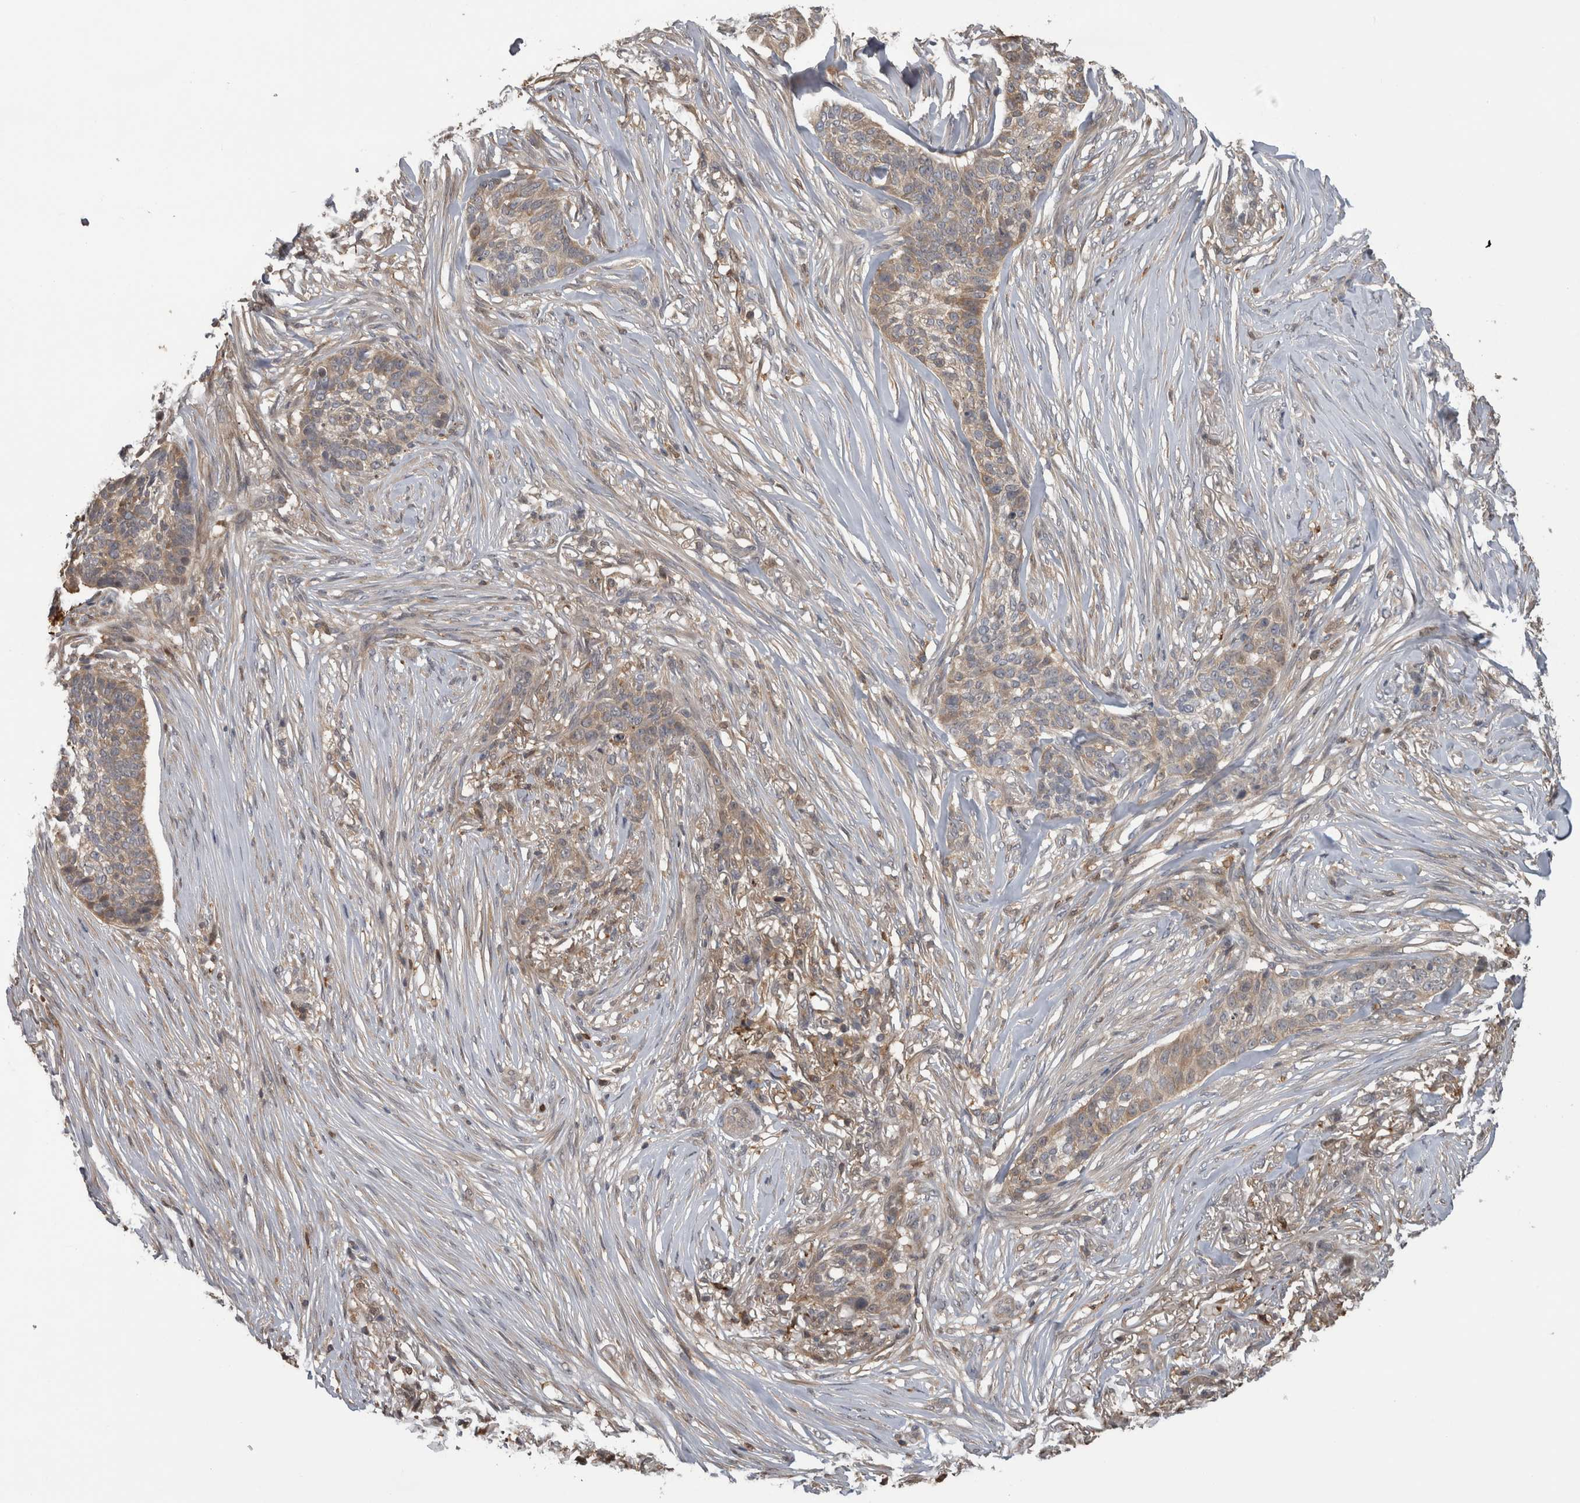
{"staining": {"intensity": "moderate", "quantity": "<25%", "location": "cytoplasmic/membranous"}, "tissue": "skin cancer", "cell_type": "Tumor cells", "image_type": "cancer", "snomed": [{"axis": "morphology", "description": "Basal cell carcinoma"}, {"axis": "topography", "description": "Skin"}], "caption": "Skin cancer (basal cell carcinoma) stained for a protein demonstrates moderate cytoplasmic/membranous positivity in tumor cells.", "gene": "USH1G", "patient": {"sex": "male", "age": 85}}